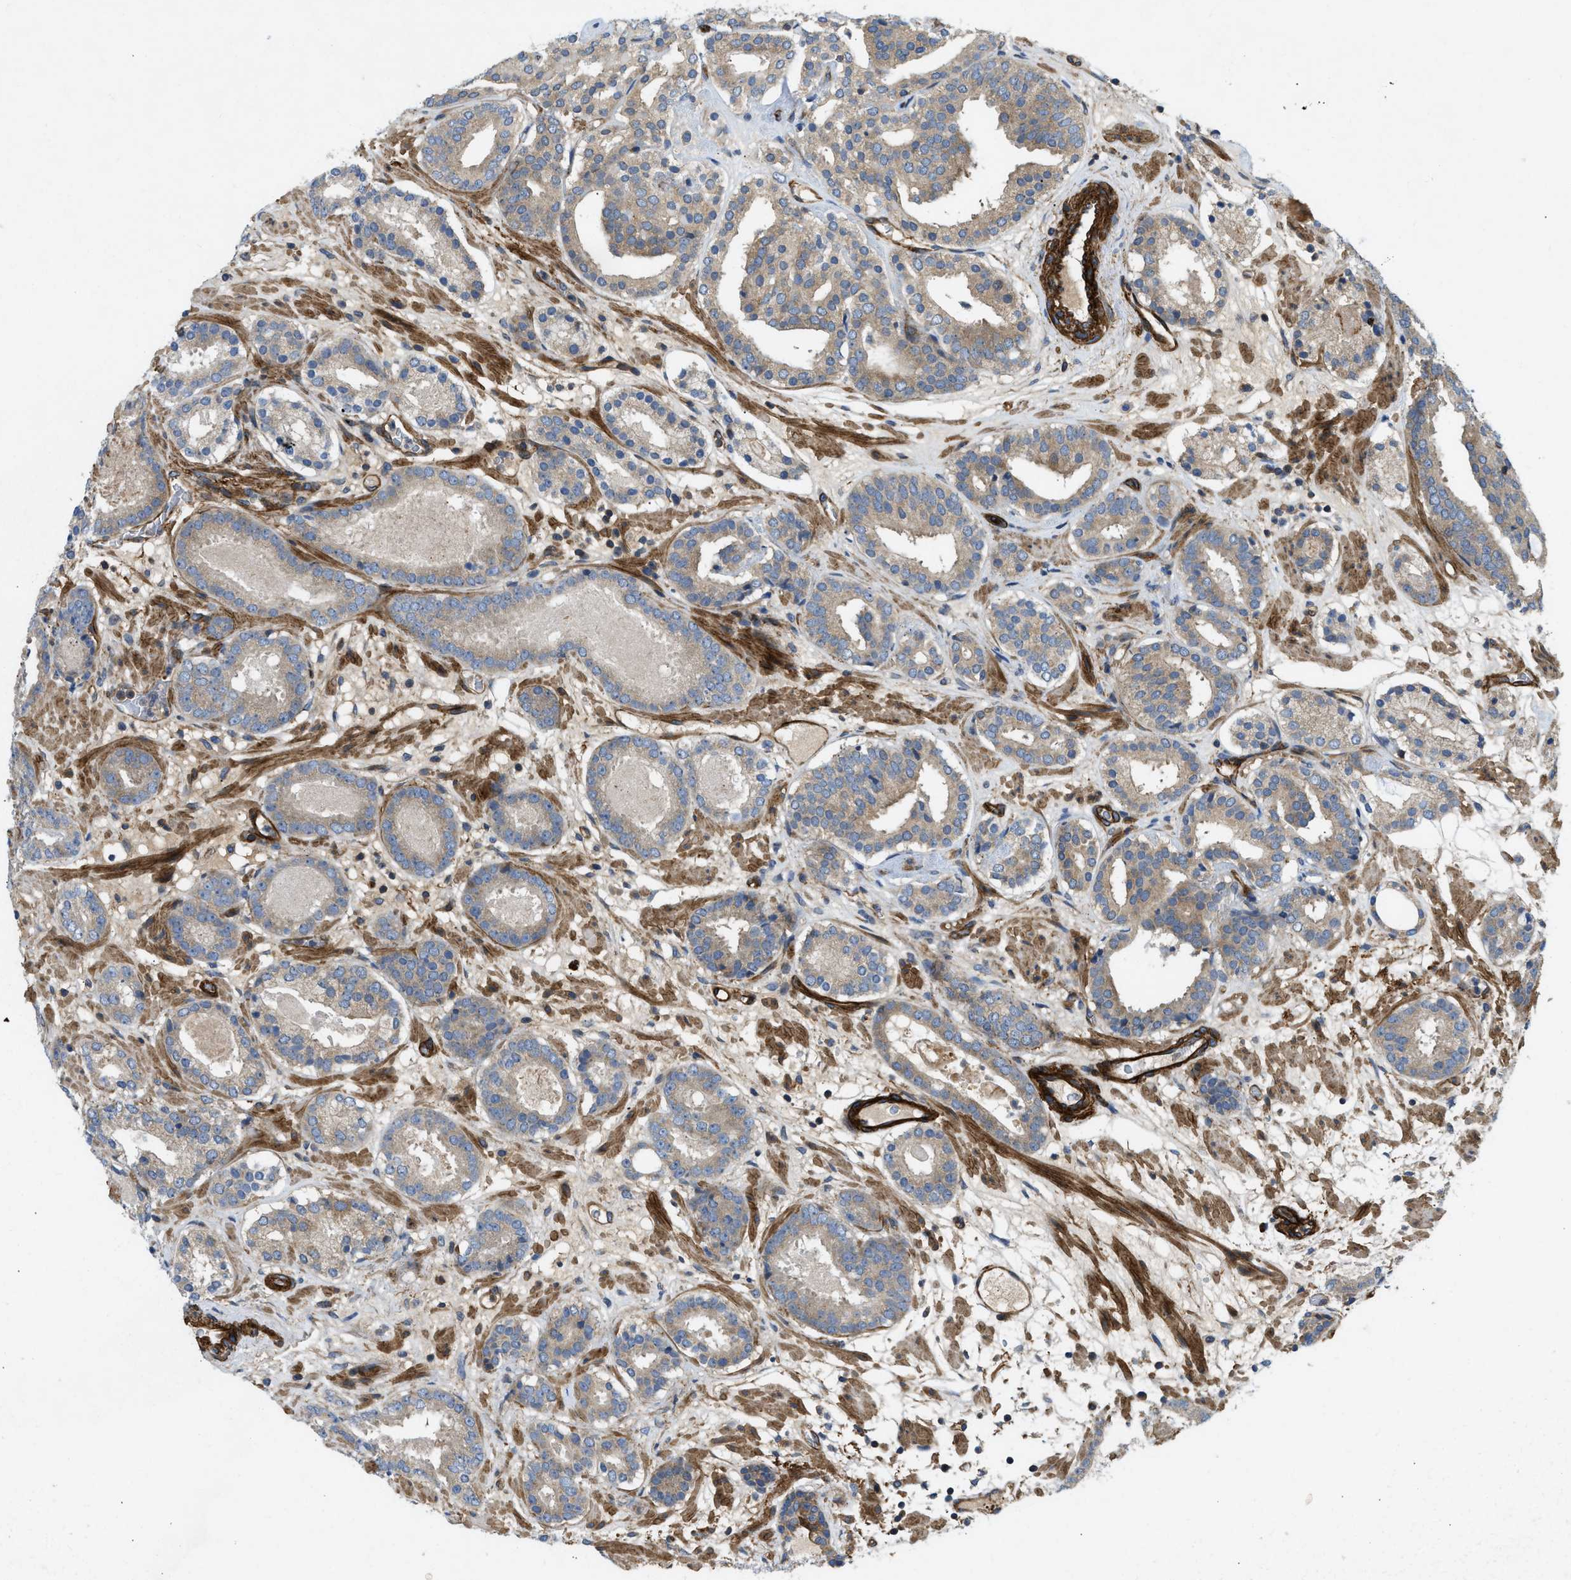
{"staining": {"intensity": "weak", "quantity": ">75%", "location": "cytoplasmic/membranous"}, "tissue": "prostate cancer", "cell_type": "Tumor cells", "image_type": "cancer", "snomed": [{"axis": "morphology", "description": "Adenocarcinoma, Low grade"}, {"axis": "topography", "description": "Prostate"}], "caption": "There is low levels of weak cytoplasmic/membranous staining in tumor cells of prostate cancer (adenocarcinoma (low-grade)), as demonstrated by immunohistochemical staining (brown color).", "gene": "NYNRIN", "patient": {"sex": "male", "age": 69}}